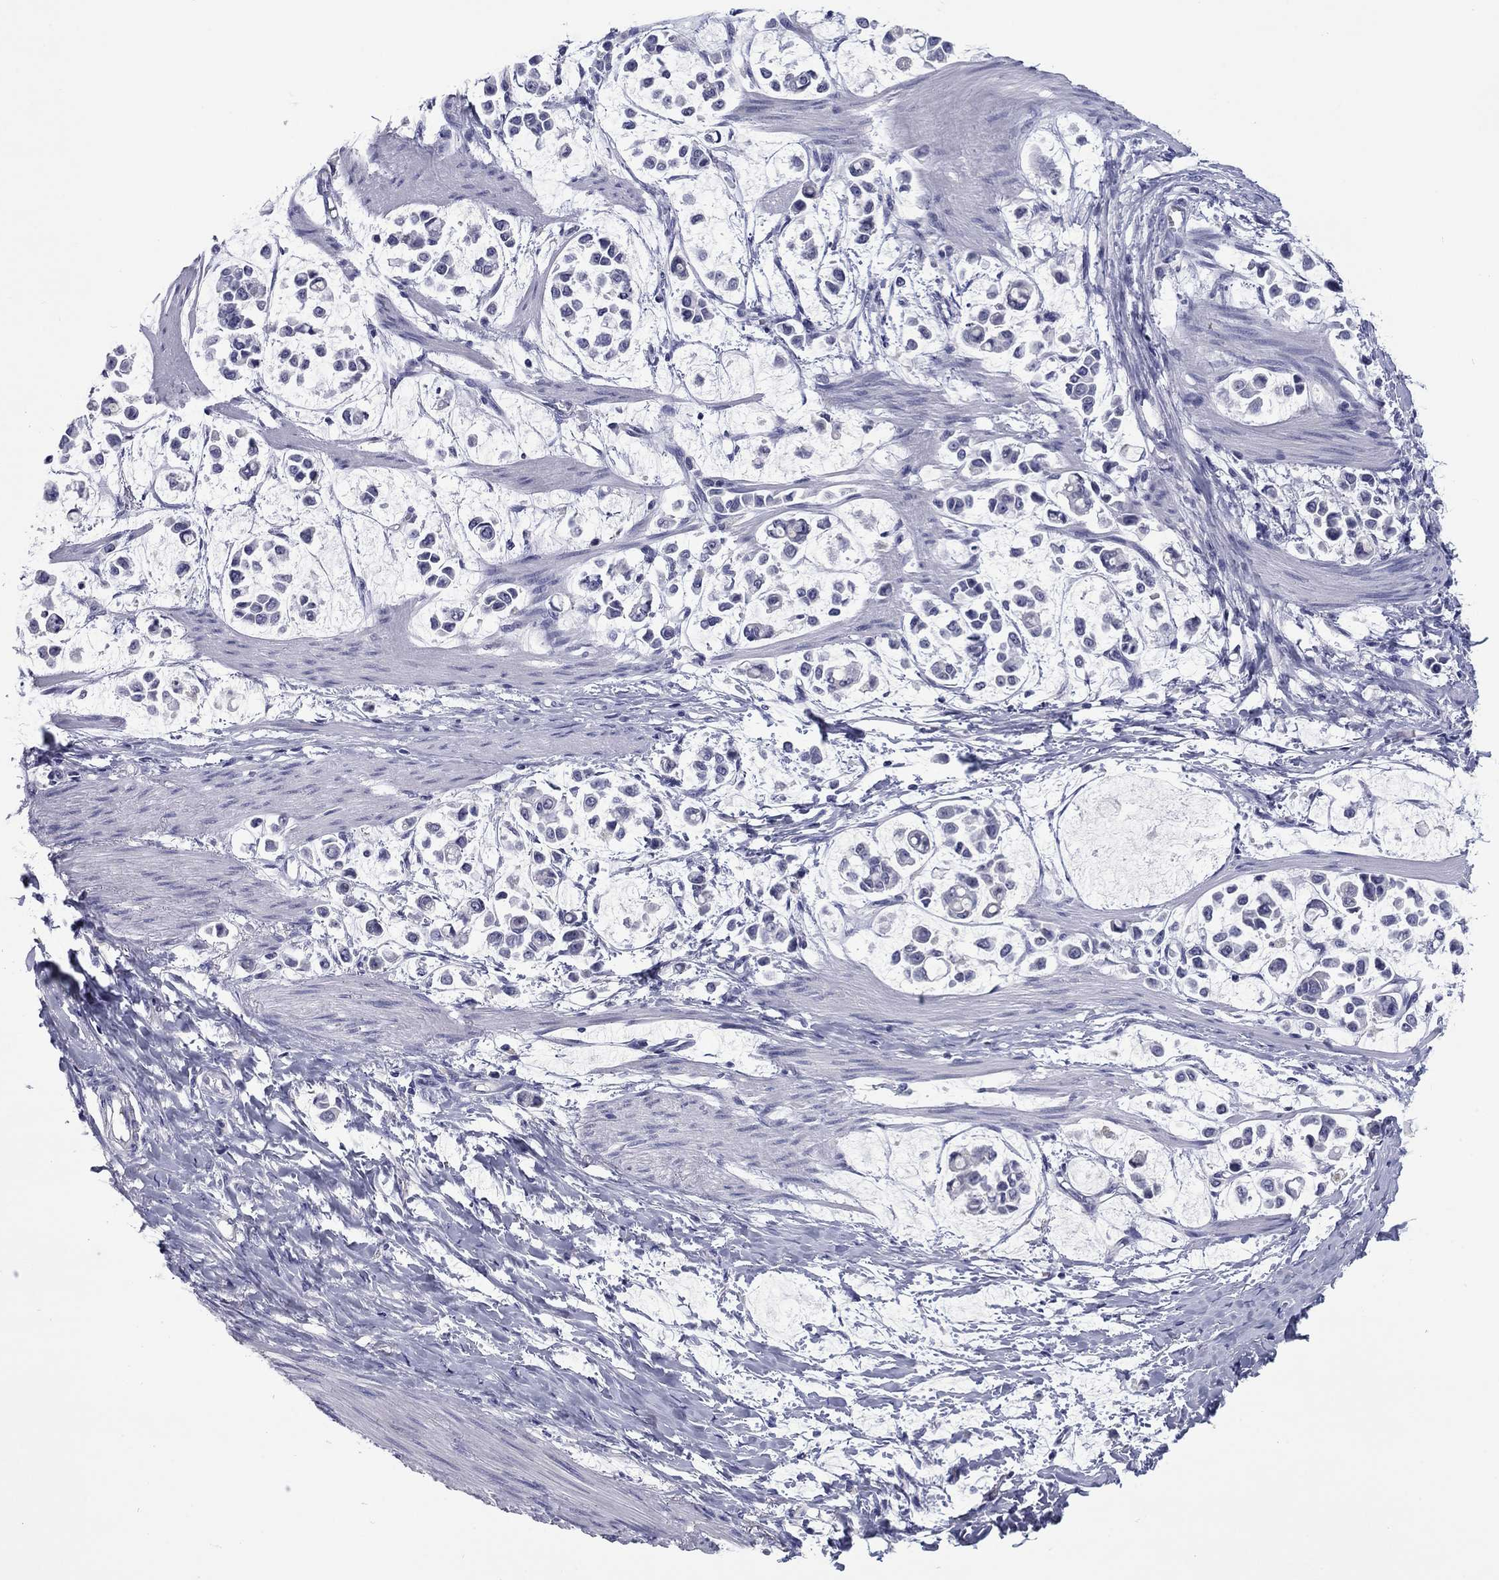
{"staining": {"intensity": "negative", "quantity": "none", "location": "none"}, "tissue": "stomach cancer", "cell_type": "Tumor cells", "image_type": "cancer", "snomed": [{"axis": "morphology", "description": "Adenocarcinoma, NOS"}, {"axis": "topography", "description": "Stomach"}], "caption": "Human stomach cancer stained for a protein using immunohistochemistry shows no expression in tumor cells.", "gene": "TCFL5", "patient": {"sex": "male", "age": 82}}